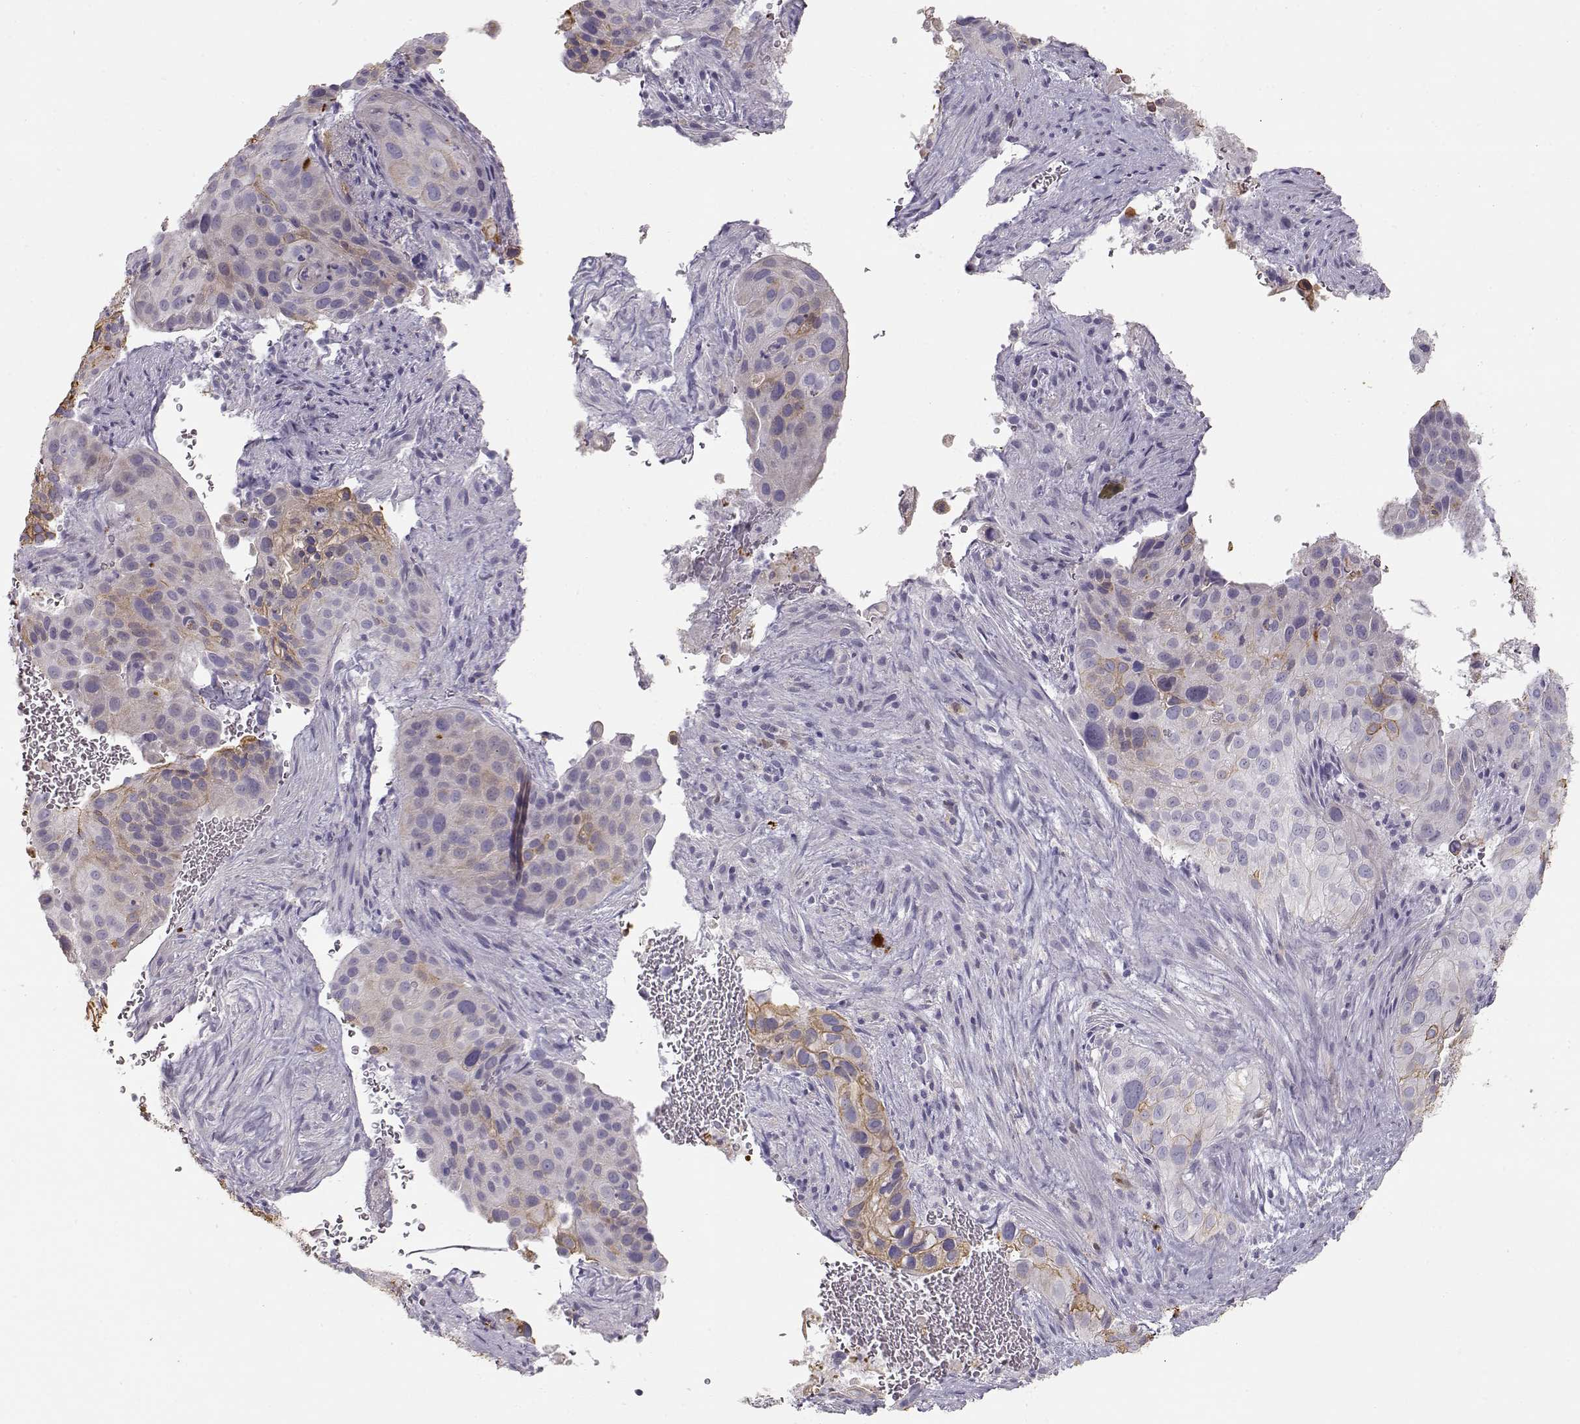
{"staining": {"intensity": "moderate", "quantity": "<25%", "location": "cytoplasmic/membranous"}, "tissue": "cervical cancer", "cell_type": "Tumor cells", "image_type": "cancer", "snomed": [{"axis": "morphology", "description": "Squamous cell carcinoma, NOS"}, {"axis": "topography", "description": "Cervix"}], "caption": "A low amount of moderate cytoplasmic/membranous staining is present in about <25% of tumor cells in cervical cancer (squamous cell carcinoma) tissue. Nuclei are stained in blue.", "gene": "S100B", "patient": {"sex": "female", "age": 38}}